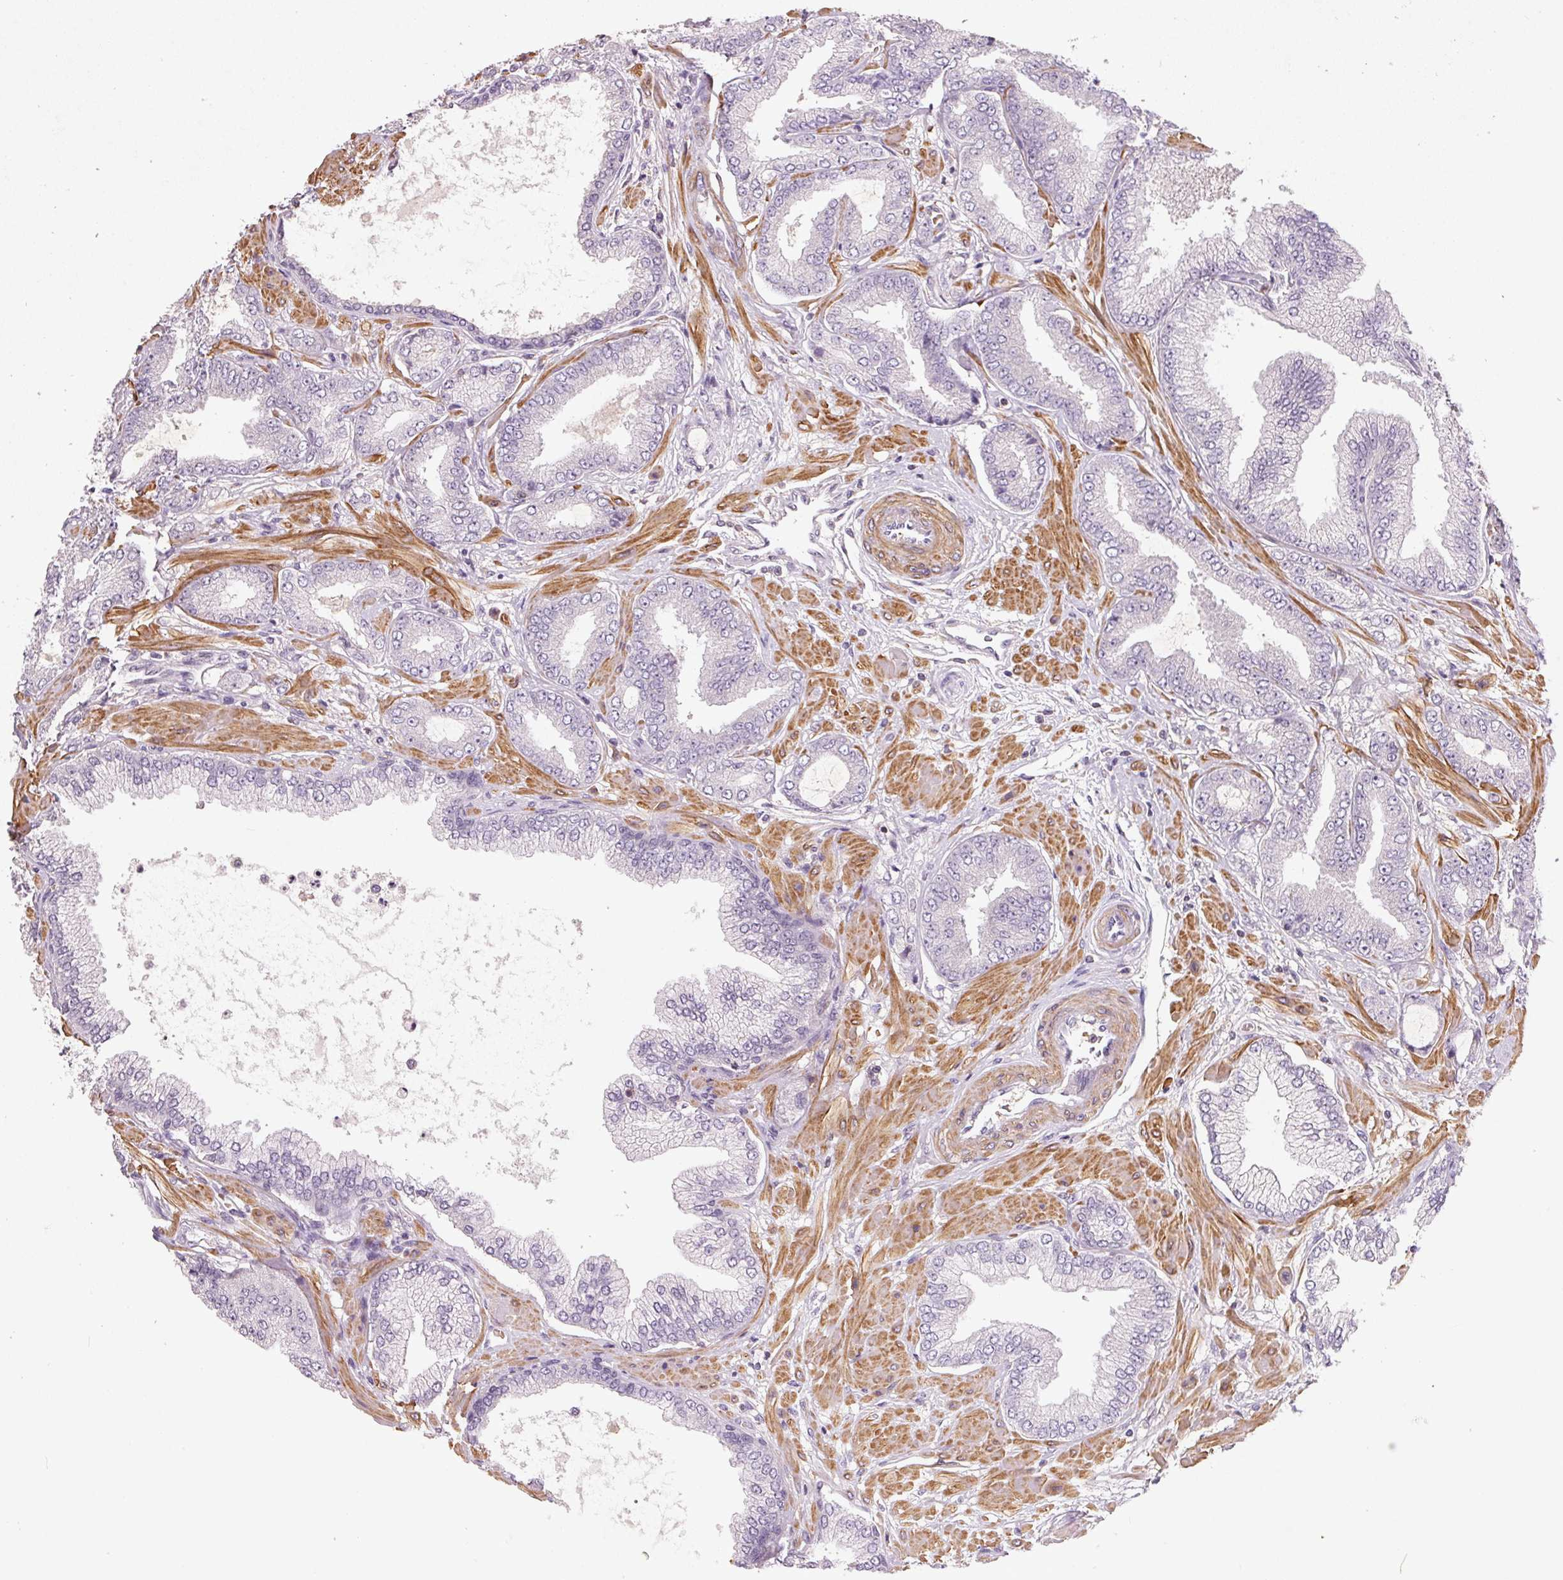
{"staining": {"intensity": "negative", "quantity": "none", "location": "none"}, "tissue": "prostate cancer", "cell_type": "Tumor cells", "image_type": "cancer", "snomed": [{"axis": "morphology", "description": "Adenocarcinoma, Low grade"}, {"axis": "topography", "description": "Prostate"}], "caption": "Immunohistochemical staining of human low-grade adenocarcinoma (prostate) shows no significant expression in tumor cells. (DAB immunohistochemistry (IHC), high magnification).", "gene": "KCNK15", "patient": {"sex": "male", "age": 55}}